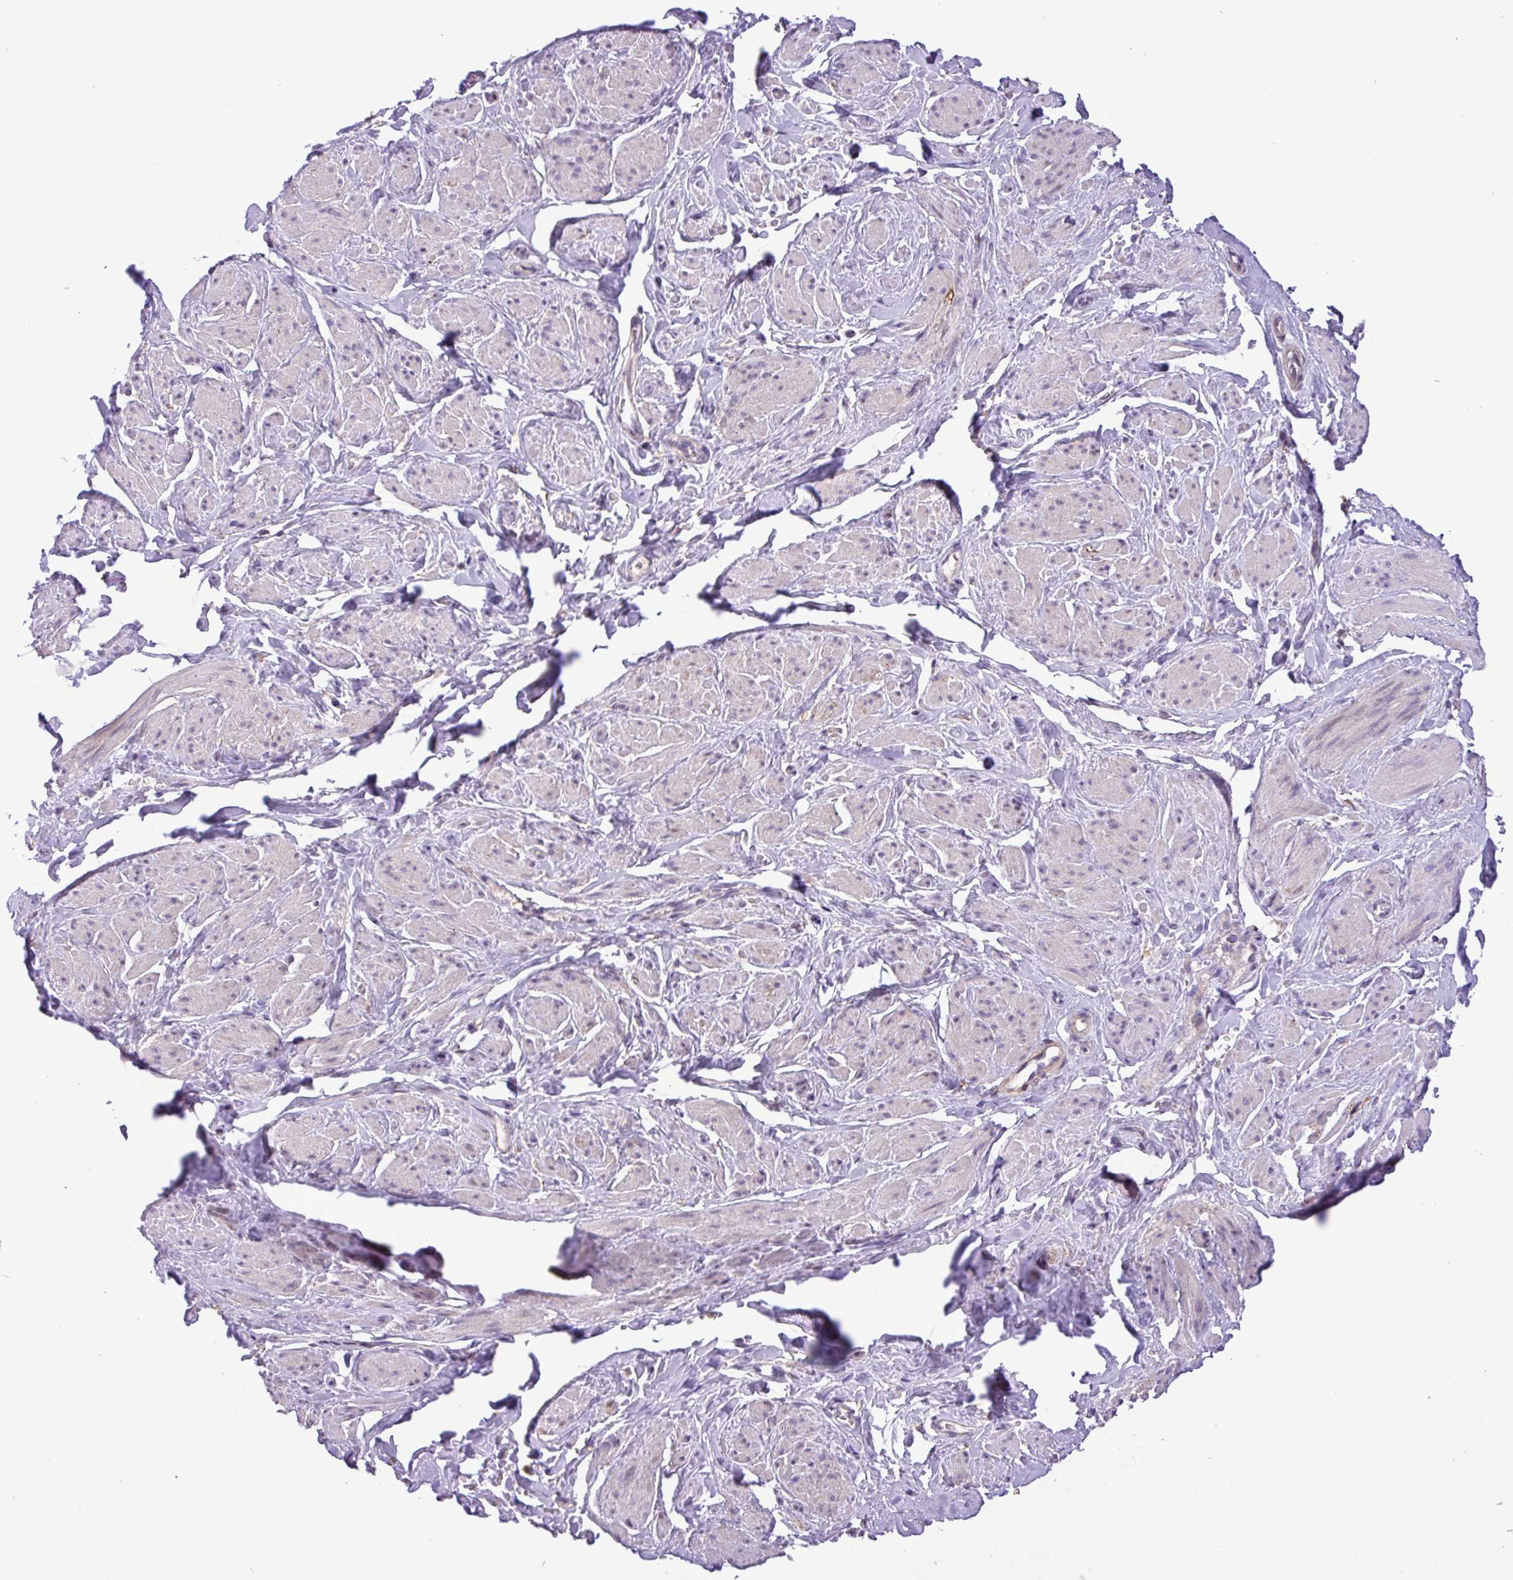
{"staining": {"intensity": "weak", "quantity": "25%-75%", "location": "cytoplasmic/membranous"}, "tissue": "smooth muscle", "cell_type": "Smooth muscle cells", "image_type": "normal", "snomed": [{"axis": "morphology", "description": "Normal tissue, NOS"}, {"axis": "topography", "description": "Smooth muscle"}, {"axis": "topography", "description": "Peripheral nerve tissue"}], "caption": "A brown stain highlights weak cytoplasmic/membranous positivity of a protein in smooth muscle cells of normal smooth muscle. Immunohistochemistry (ihc) stains the protein of interest in brown and the nuclei are stained blue.", "gene": "RPP25L", "patient": {"sex": "male", "age": 69}}